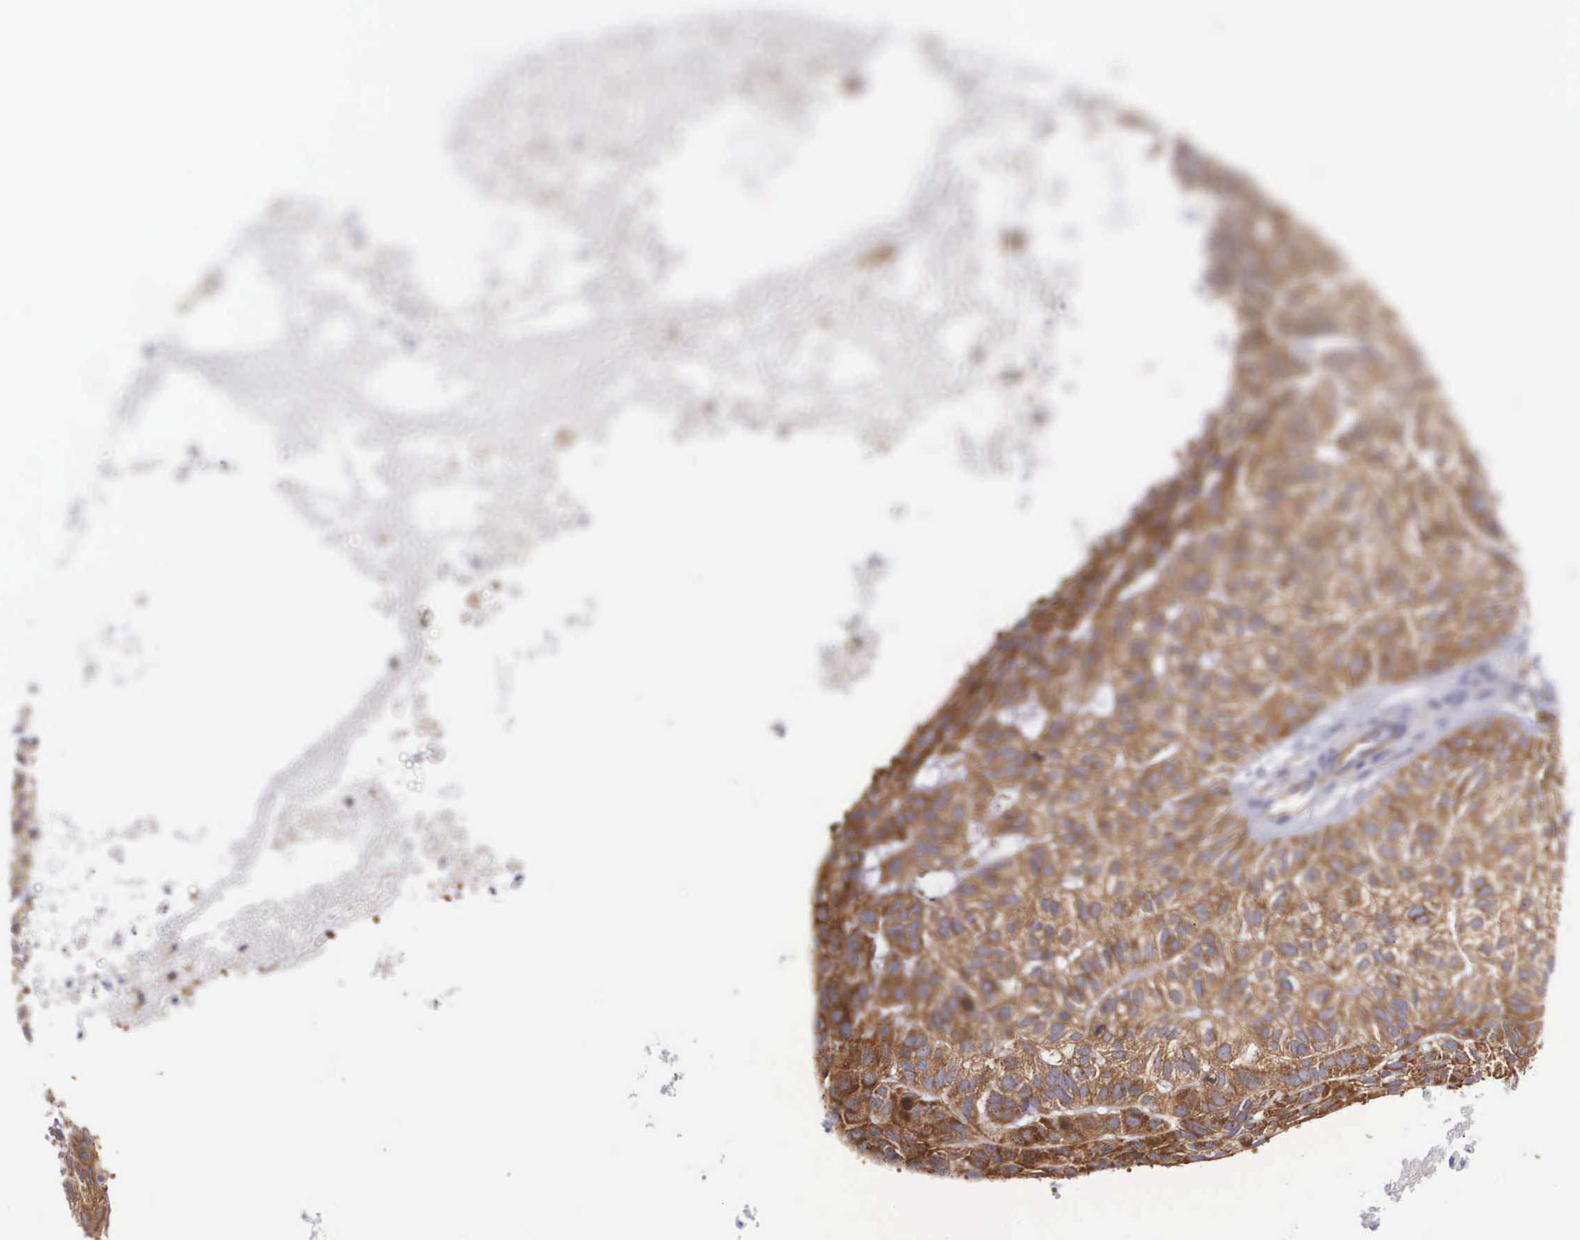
{"staining": {"intensity": "weak", "quantity": ">75%", "location": "cytoplasmic/membranous"}, "tissue": "skin cancer", "cell_type": "Tumor cells", "image_type": "cancer", "snomed": [{"axis": "morphology", "description": "Basal cell carcinoma"}, {"axis": "topography", "description": "Skin"}], "caption": "Skin cancer was stained to show a protein in brown. There is low levels of weak cytoplasmic/membranous expression in approximately >75% of tumor cells.", "gene": "GRIPAP1", "patient": {"sex": "male", "age": 75}}